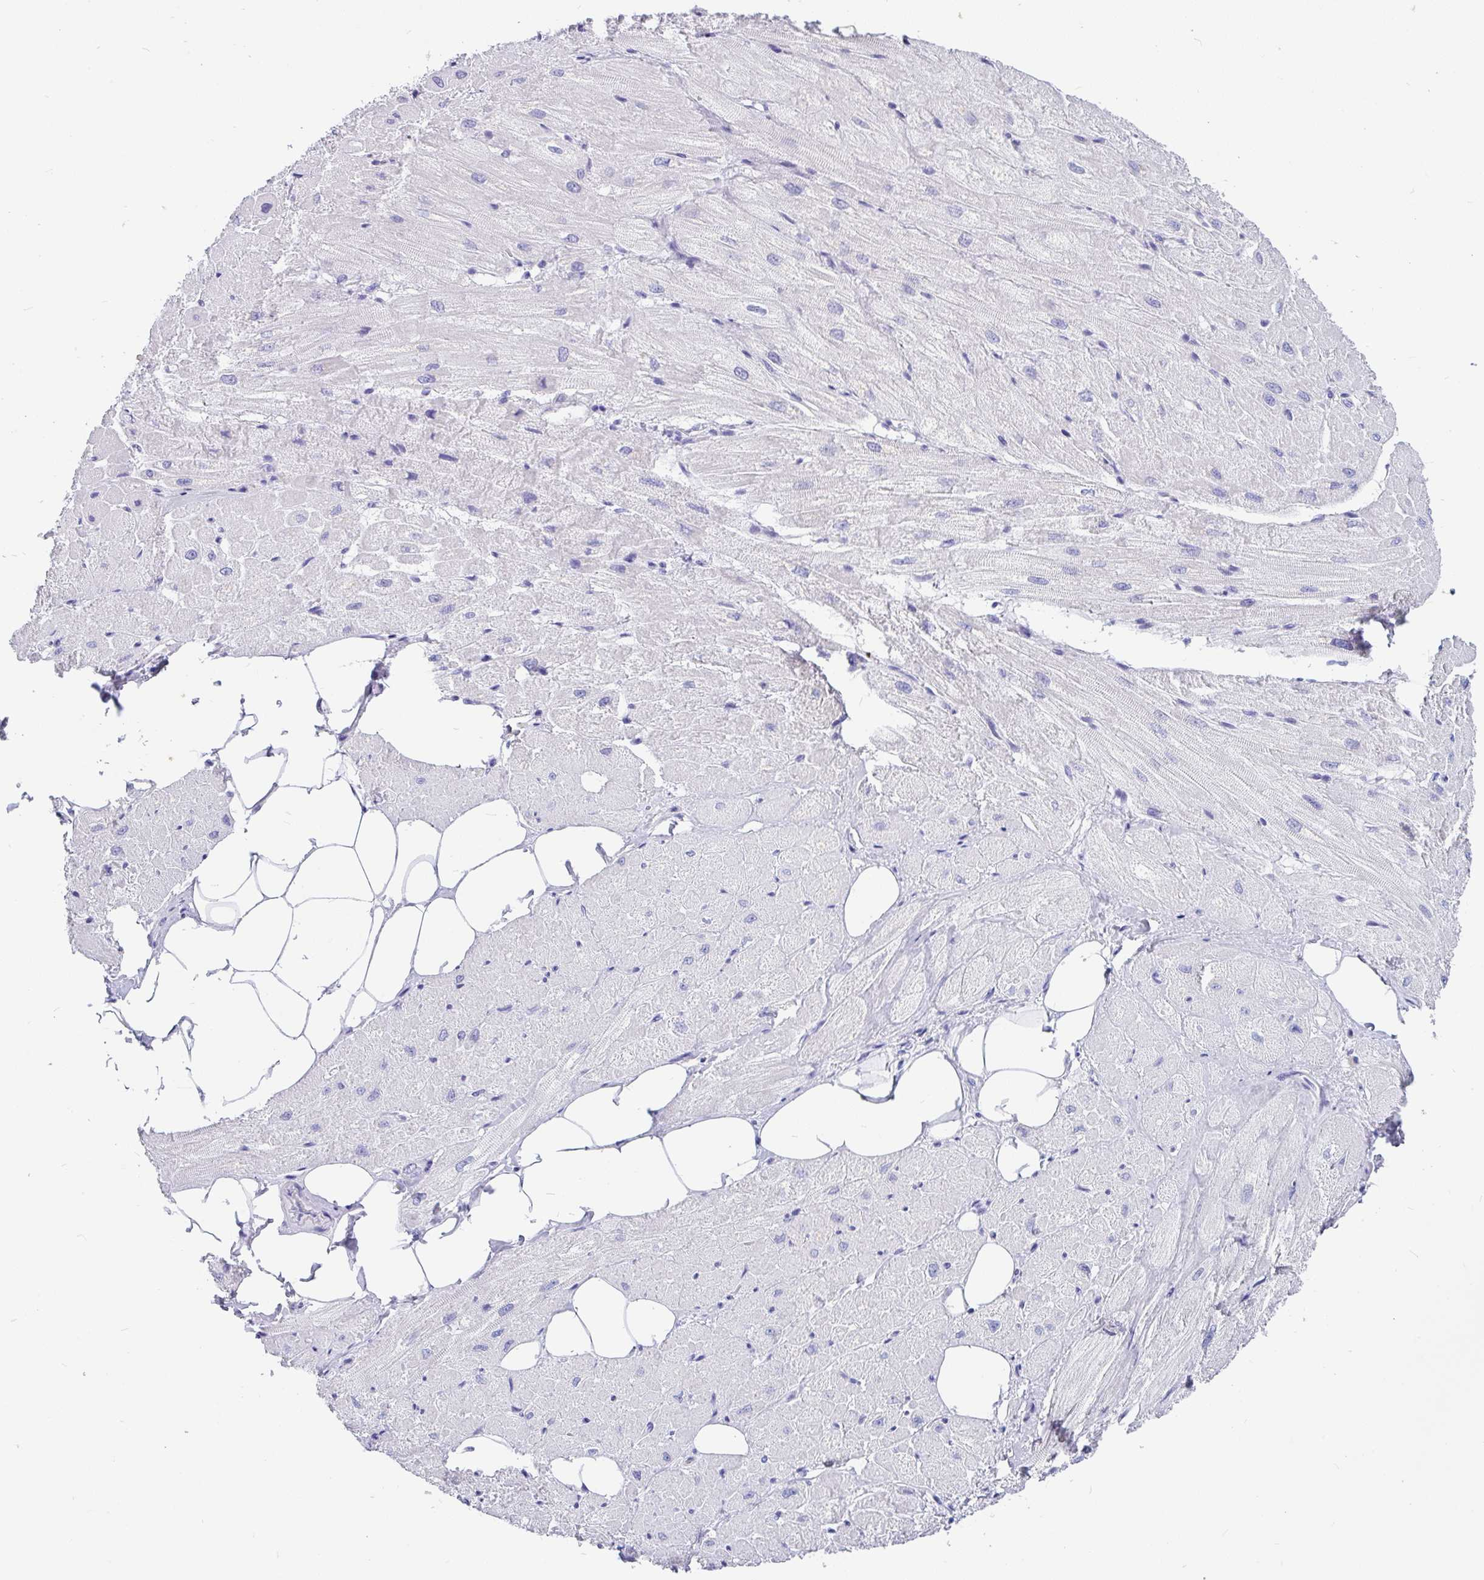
{"staining": {"intensity": "negative", "quantity": "none", "location": "none"}, "tissue": "heart muscle", "cell_type": "Cardiomyocytes", "image_type": "normal", "snomed": [{"axis": "morphology", "description": "Normal tissue, NOS"}, {"axis": "topography", "description": "Heart"}], "caption": "This is an IHC image of unremarkable human heart muscle. There is no positivity in cardiomyocytes.", "gene": "KIAA2013", "patient": {"sex": "male", "age": 62}}